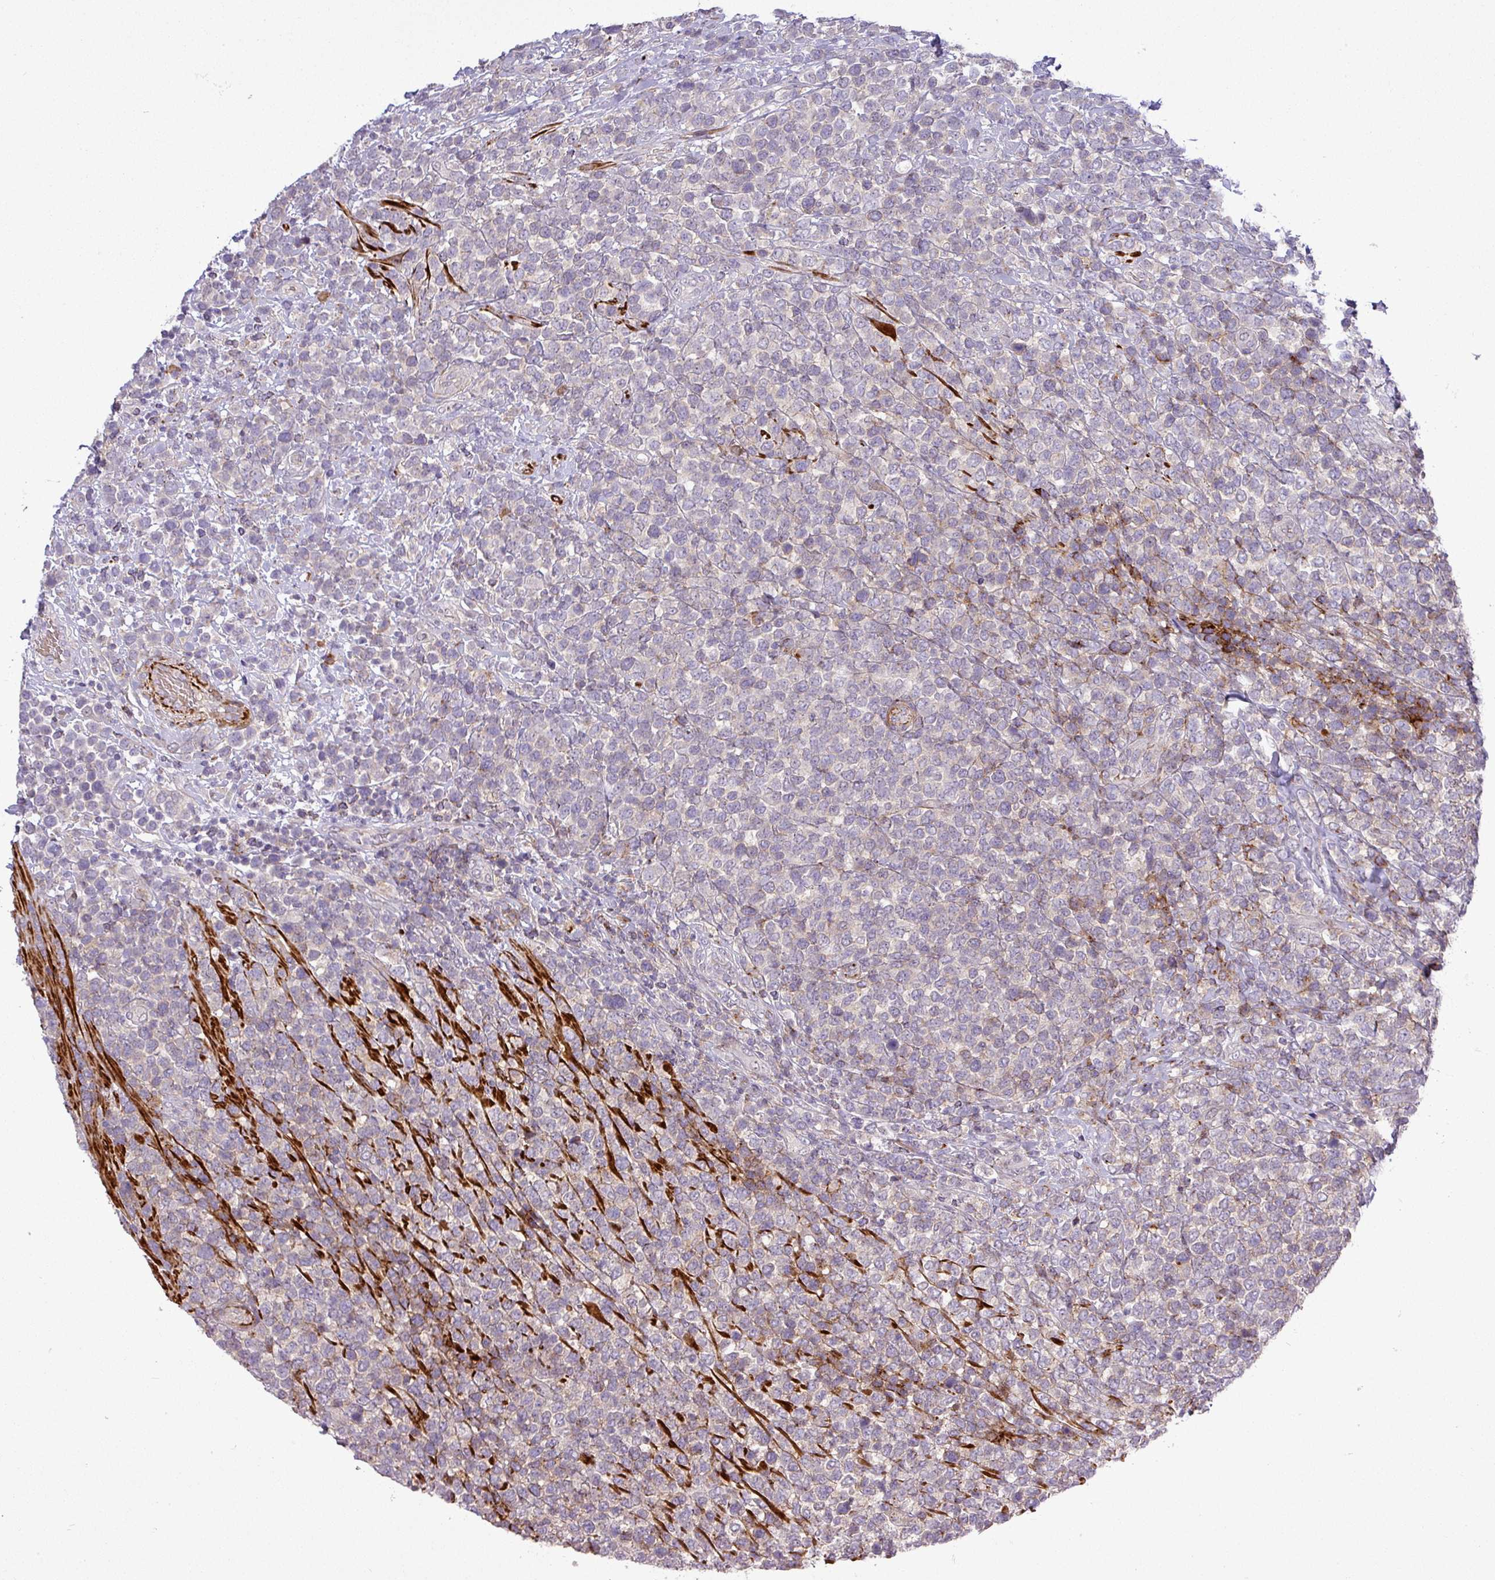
{"staining": {"intensity": "negative", "quantity": "none", "location": "none"}, "tissue": "lymphoma", "cell_type": "Tumor cells", "image_type": "cancer", "snomed": [{"axis": "morphology", "description": "Malignant lymphoma, non-Hodgkin's type, High grade"}, {"axis": "topography", "description": "Soft tissue"}], "caption": "A high-resolution histopathology image shows immunohistochemistry staining of lymphoma, which reveals no significant expression in tumor cells.", "gene": "TPRA1", "patient": {"sex": "female", "age": 56}}